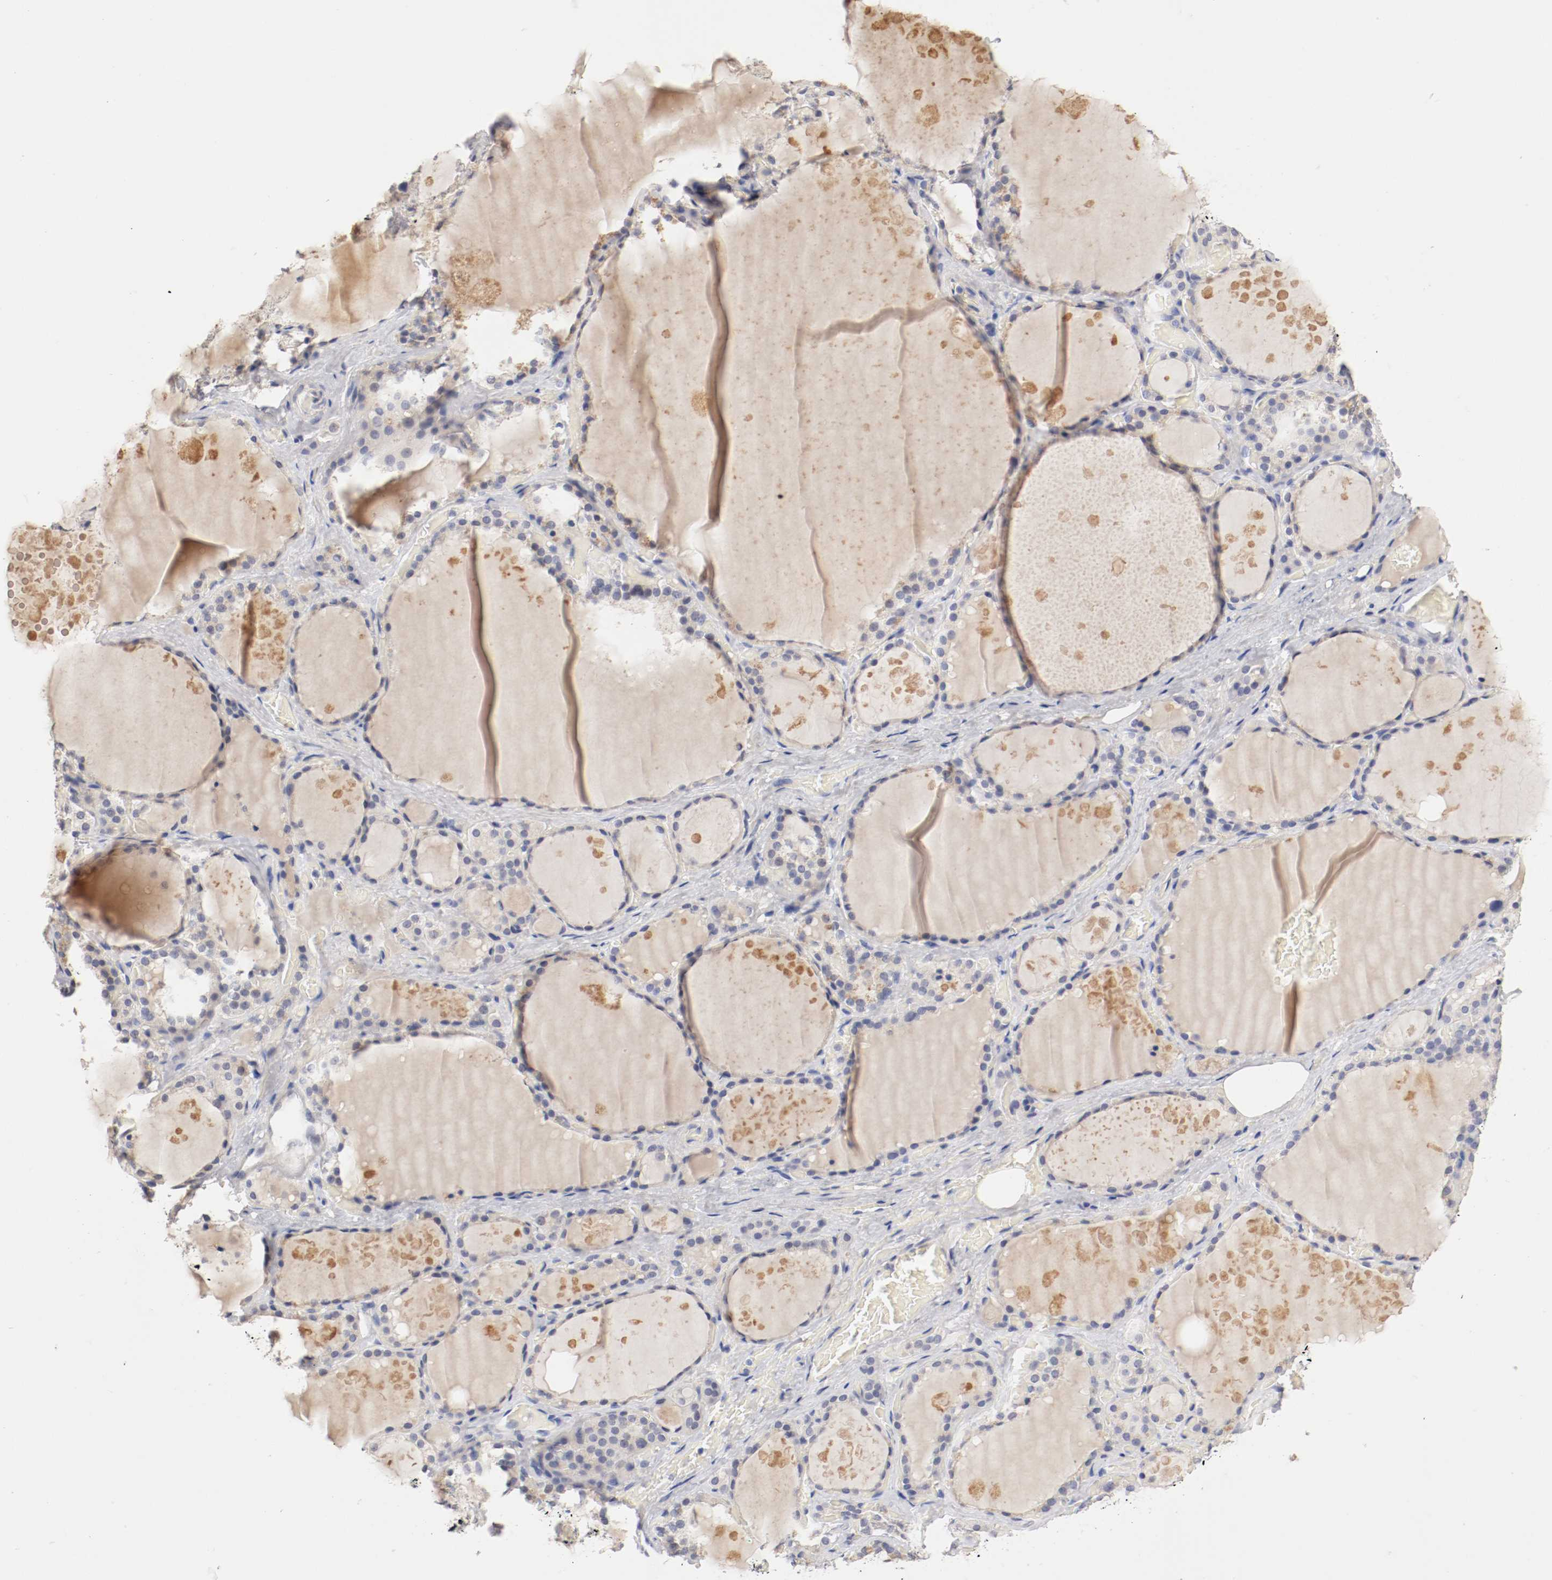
{"staining": {"intensity": "negative", "quantity": "none", "location": "none"}, "tissue": "thyroid gland", "cell_type": "Glandular cells", "image_type": "normal", "snomed": [{"axis": "morphology", "description": "Normal tissue, NOS"}, {"axis": "topography", "description": "Thyroid gland"}], "caption": "Immunohistochemical staining of benign thyroid gland reveals no significant staining in glandular cells. (Immunohistochemistry, brightfield microscopy, high magnification).", "gene": "CEBPE", "patient": {"sex": "male", "age": 61}}